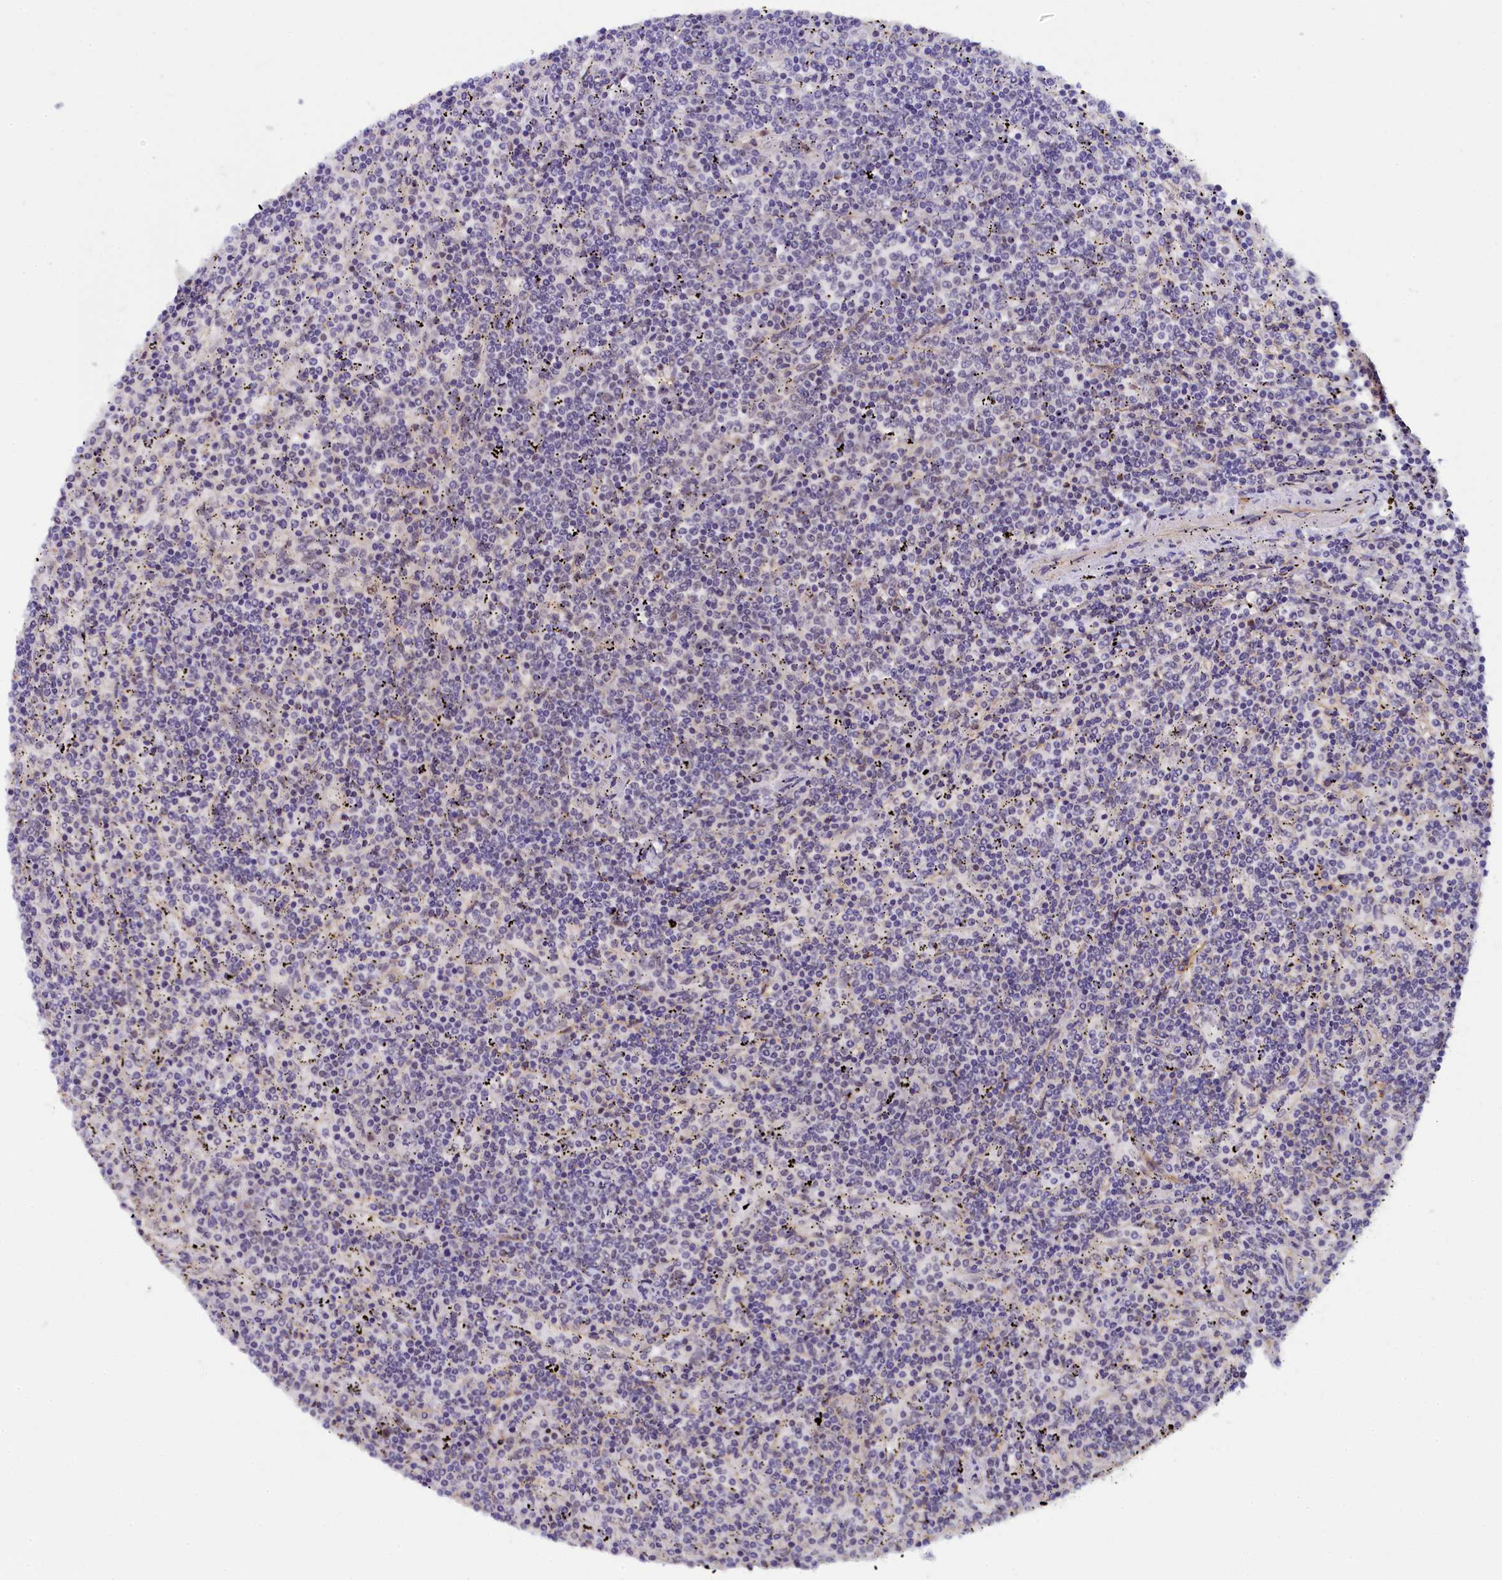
{"staining": {"intensity": "negative", "quantity": "none", "location": "none"}, "tissue": "lymphoma", "cell_type": "Tumor cells", "image_type": "cancer", "snomed": [{"axis": "morphology", "description": "Malignant lymphoma, non-Hodgkin's type, Low grade"}, {"axis": "topography", "description": "Spleen"}], "caption": "Photomicrograph shows no significant protein expression in tumor cells of lymphoma.", "gene": "INTS14", "patient": {"sex": "female", "age": 50}}